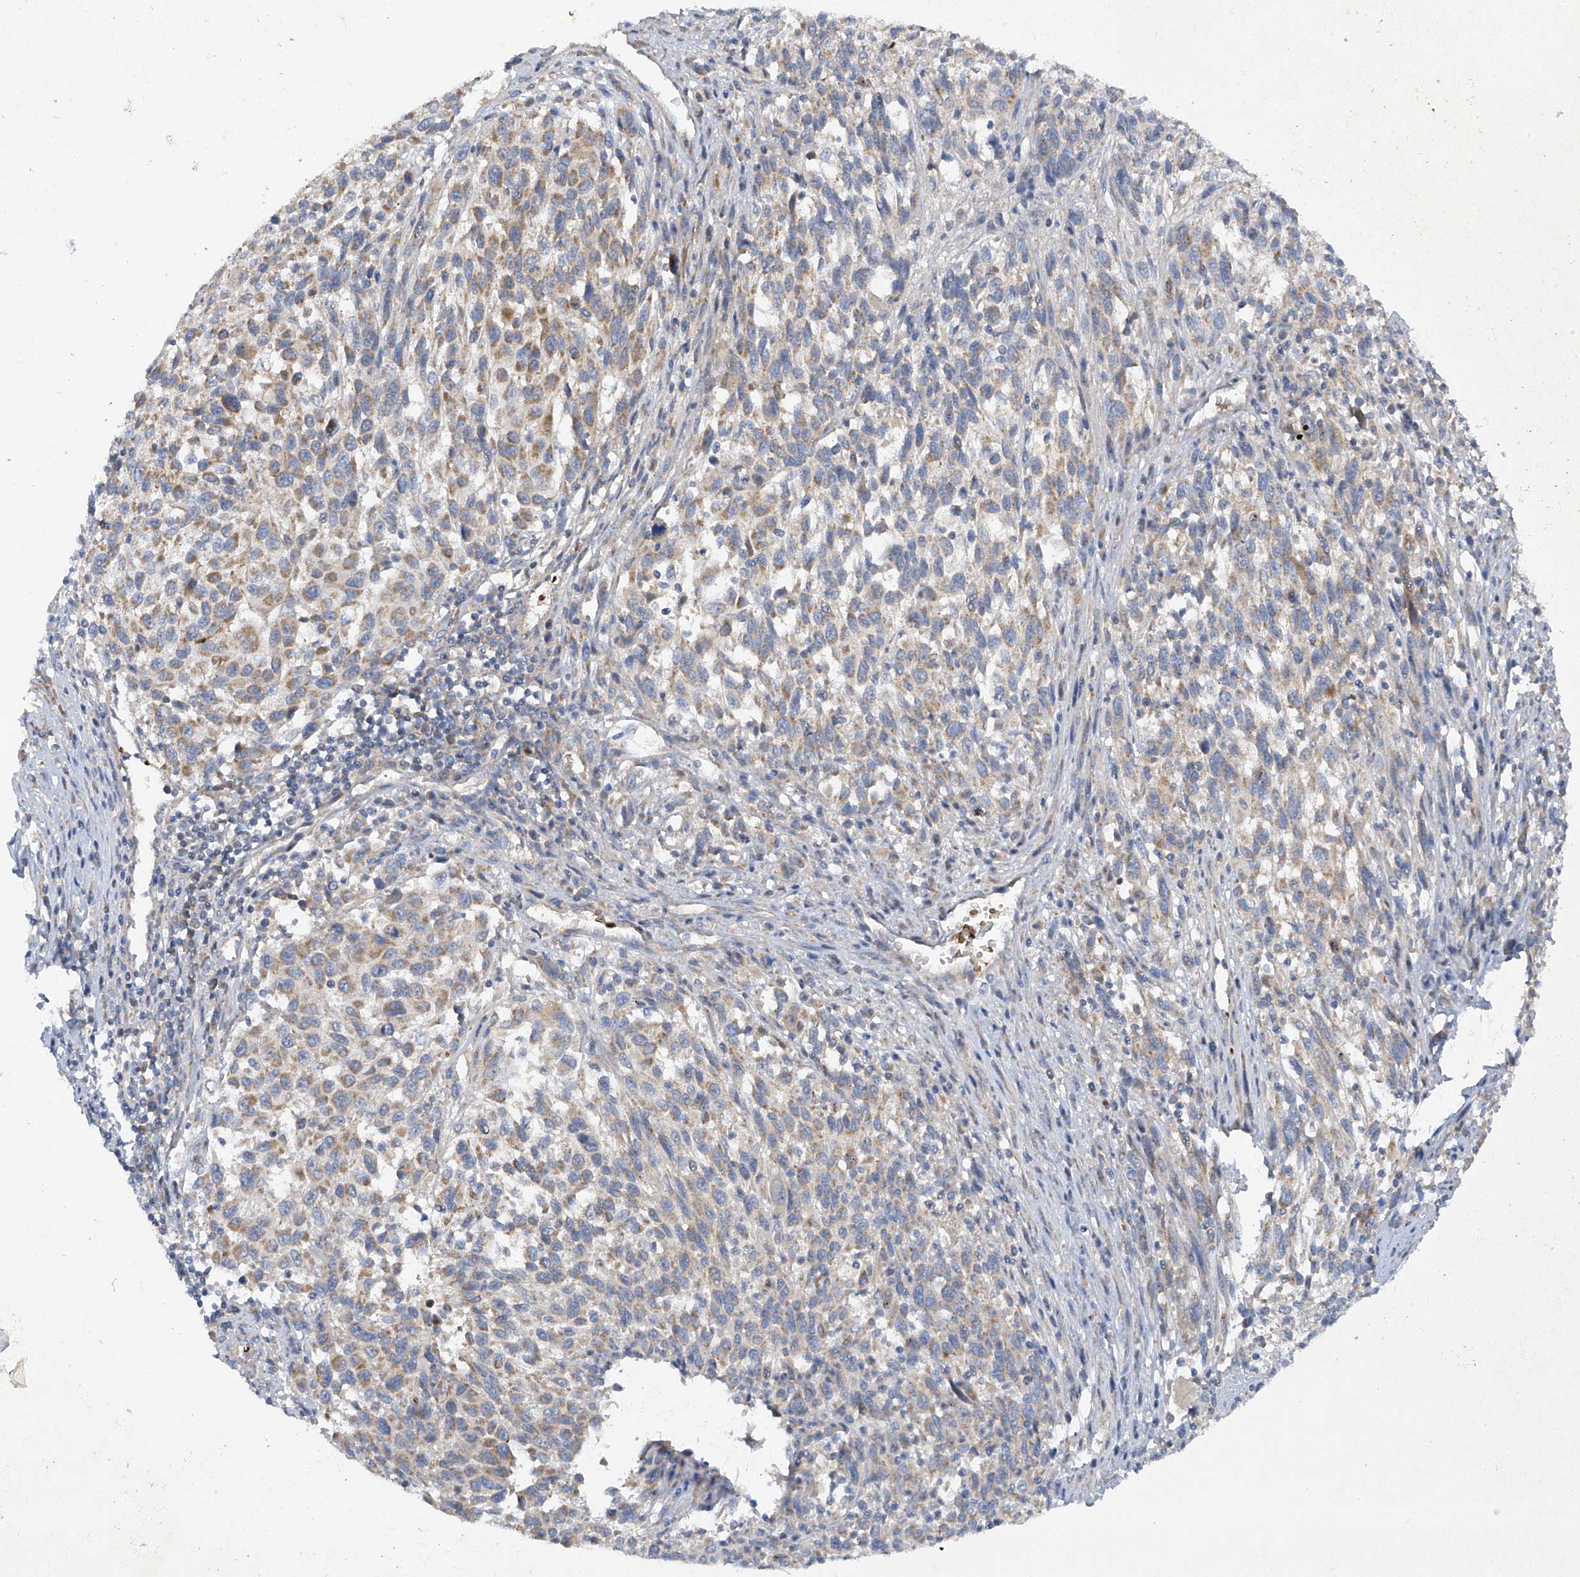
{"staining": {"intensity": "weak", "quantity": "25%-75%", "location": "cytoplasmic/membranous"}, "tissue": "melanoma", "cell_type": "Tumor cells", "image_type": "cancer", "snomed": [{"axis": "morphology", "description": "Malignant melanoma, Metastatic site"}, {"axis": "topography", "description": "Lymph node"}], "caption": "Tumor cells display low levels of weak cytoplasmic/membranous expression in about 25%-75% of cells in melanoma. Using DAB (brown) and hematoxylin (blue) stains, captured at high magnification using brightfield microscopy.", "gene": "METTL18", "patient": {"sex": "male", "age": 61}}